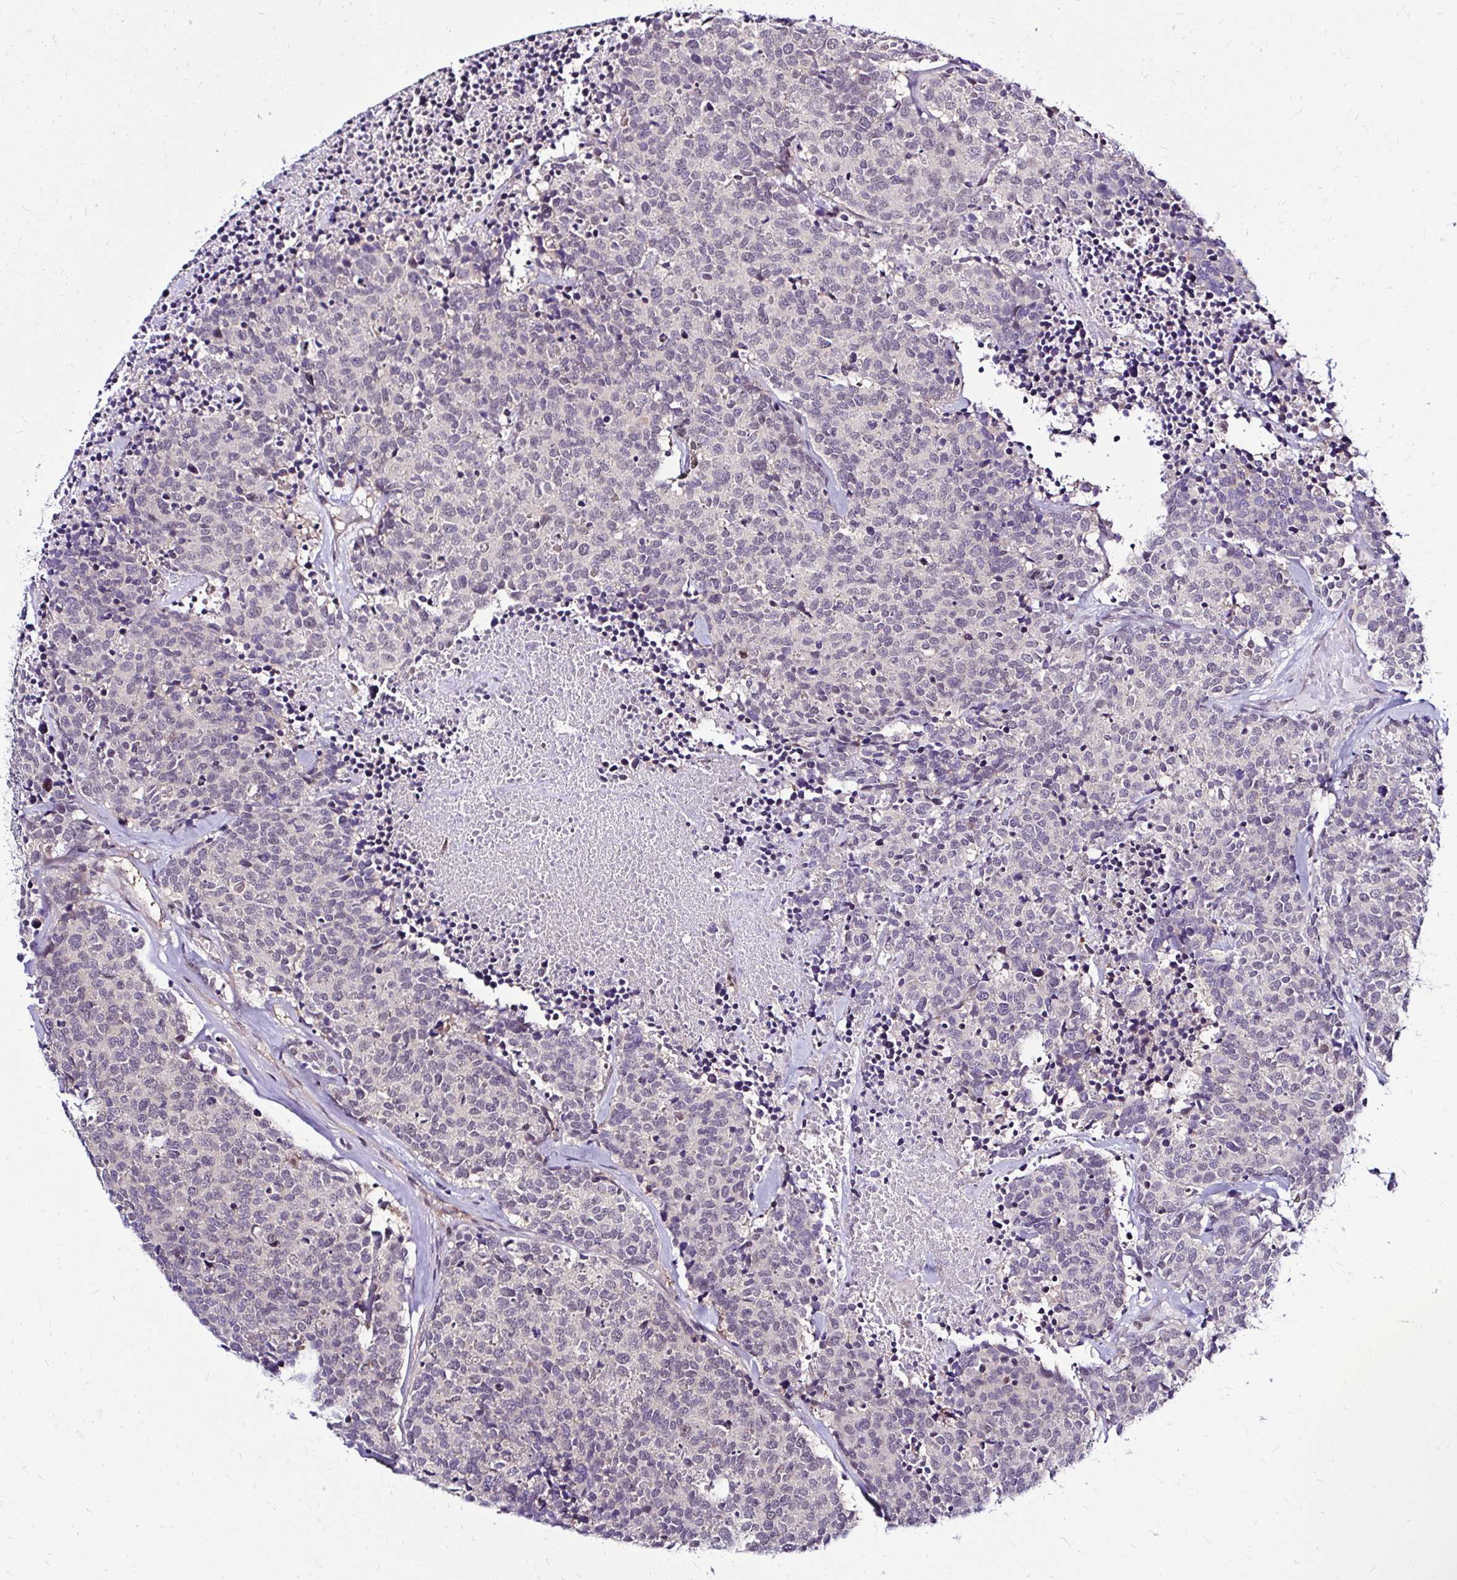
{"staining": {"intensity": "negative", "quantity": "none", "location": "none"}, "tissue": "carcinoid", "cell_type": "Tumor cells", "image_type": "cancer", "snomed": [{"axis": "morphology", "description": "Carcinoid, malignant, NOS"}, {"axis": "topography", "description": "Skin"}], "caption": "This is an IHC image of carcinoid. There is no expression in tumor cells.", "gene": "PSMD3", "patient": {"sex": "female", "age": 79}}